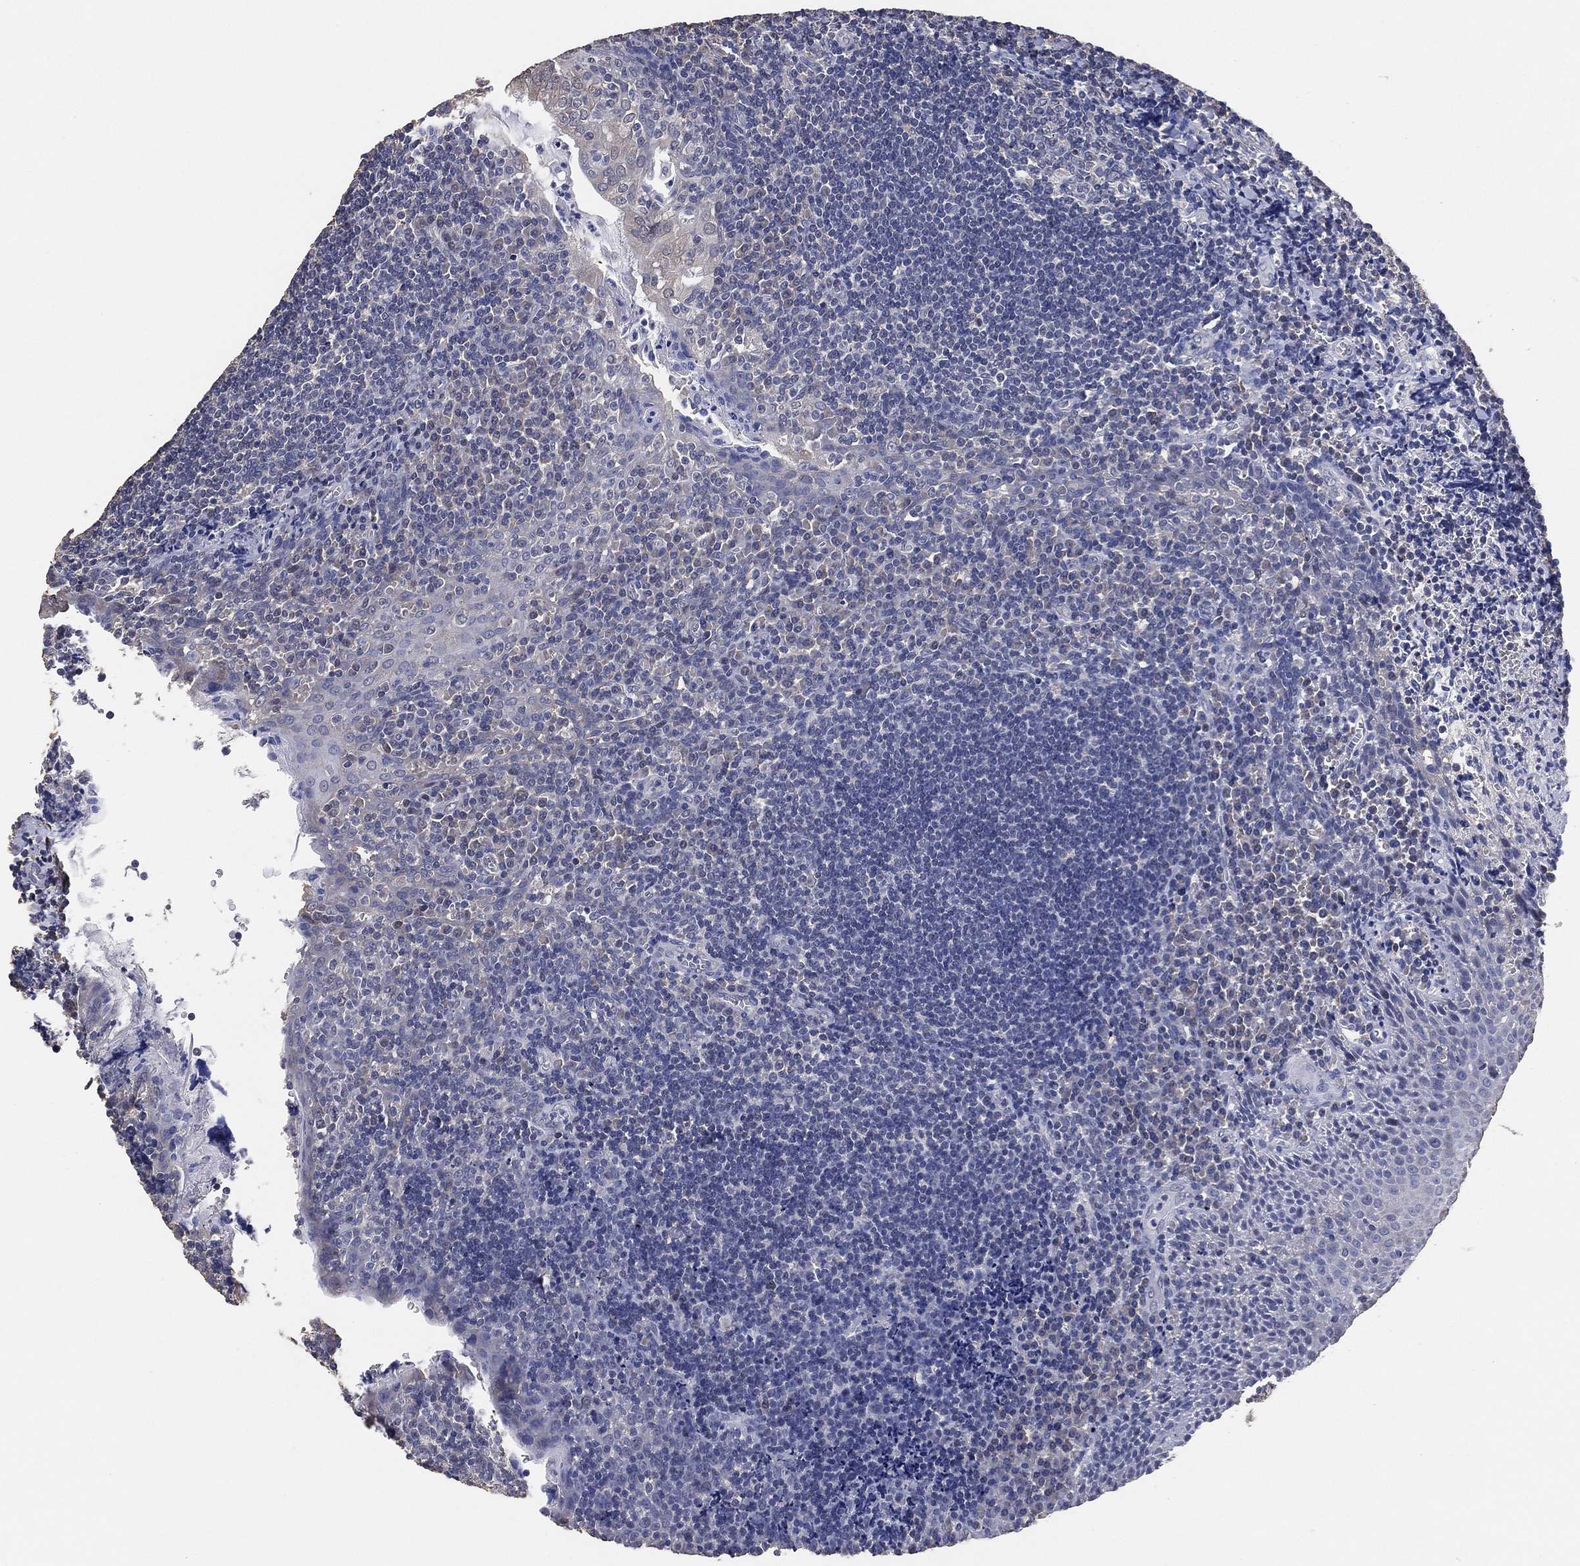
{"staining": {"intensity": "negative", "quantity": "none", "location": "none"}, "tissue": "tonsil", "cell_type": "Germinal center cells", "image_type": "normal", "snomed": [{"axis": "morphology", "description": "Normal tissue, NOS"}, {"axis": "morphology", "description": "Inflammation, NOS"}, {"axis": "topography", "description": "Tonsil"}], "caption": "The IHC micrograph has no significant expression in germinal center cells of tonsil. (Stains: DAB immunohistochemistry with hematoxylin counter stain, Microscopy: brightfield microscopy at high magnification).", "gene": "KLK5", "patient": {"sex": "female", "age": 31}}